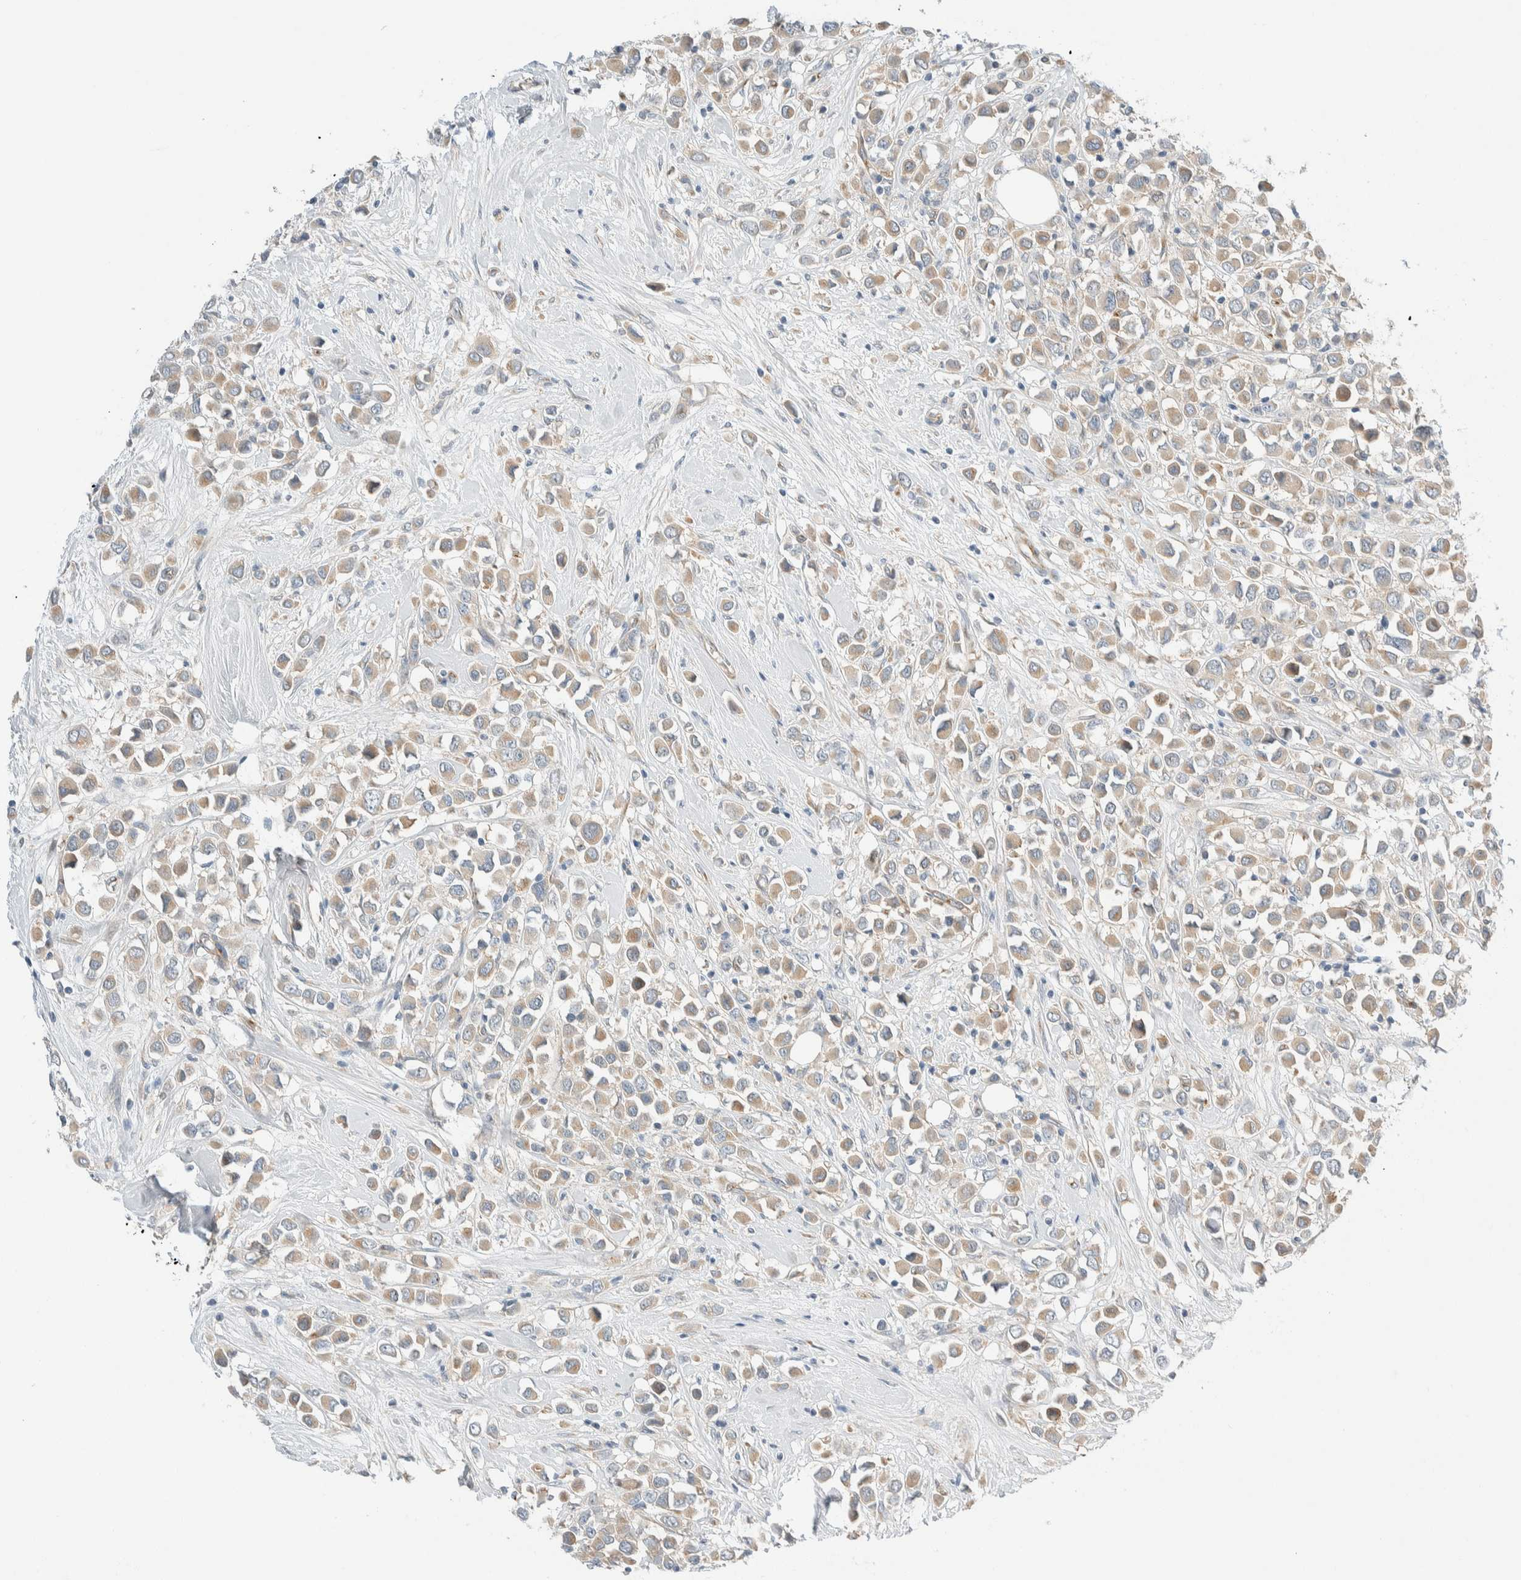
{"staining": {"intensity": "weak", "quantity": "25%-75%", "location": "cytoplasmic/membranous"}, "tissue": "breast cancer", "cell_type": "Tumor cells", "image_type": "cancer", "snomed": [{"axis": "morphology", "description": "Duct carcinoma"}, {"axis": "topography", "description": "Breast"}], "caption": "About 25%-75% of tumor cells in infiltrating ductal carcinoma (breast) show weak cytoplasmic/membranous protein staining as visualized by brown immunohistochemical staining.", "gene": "TMEM184B", "patient": {"sex": "female", "age": 61}}